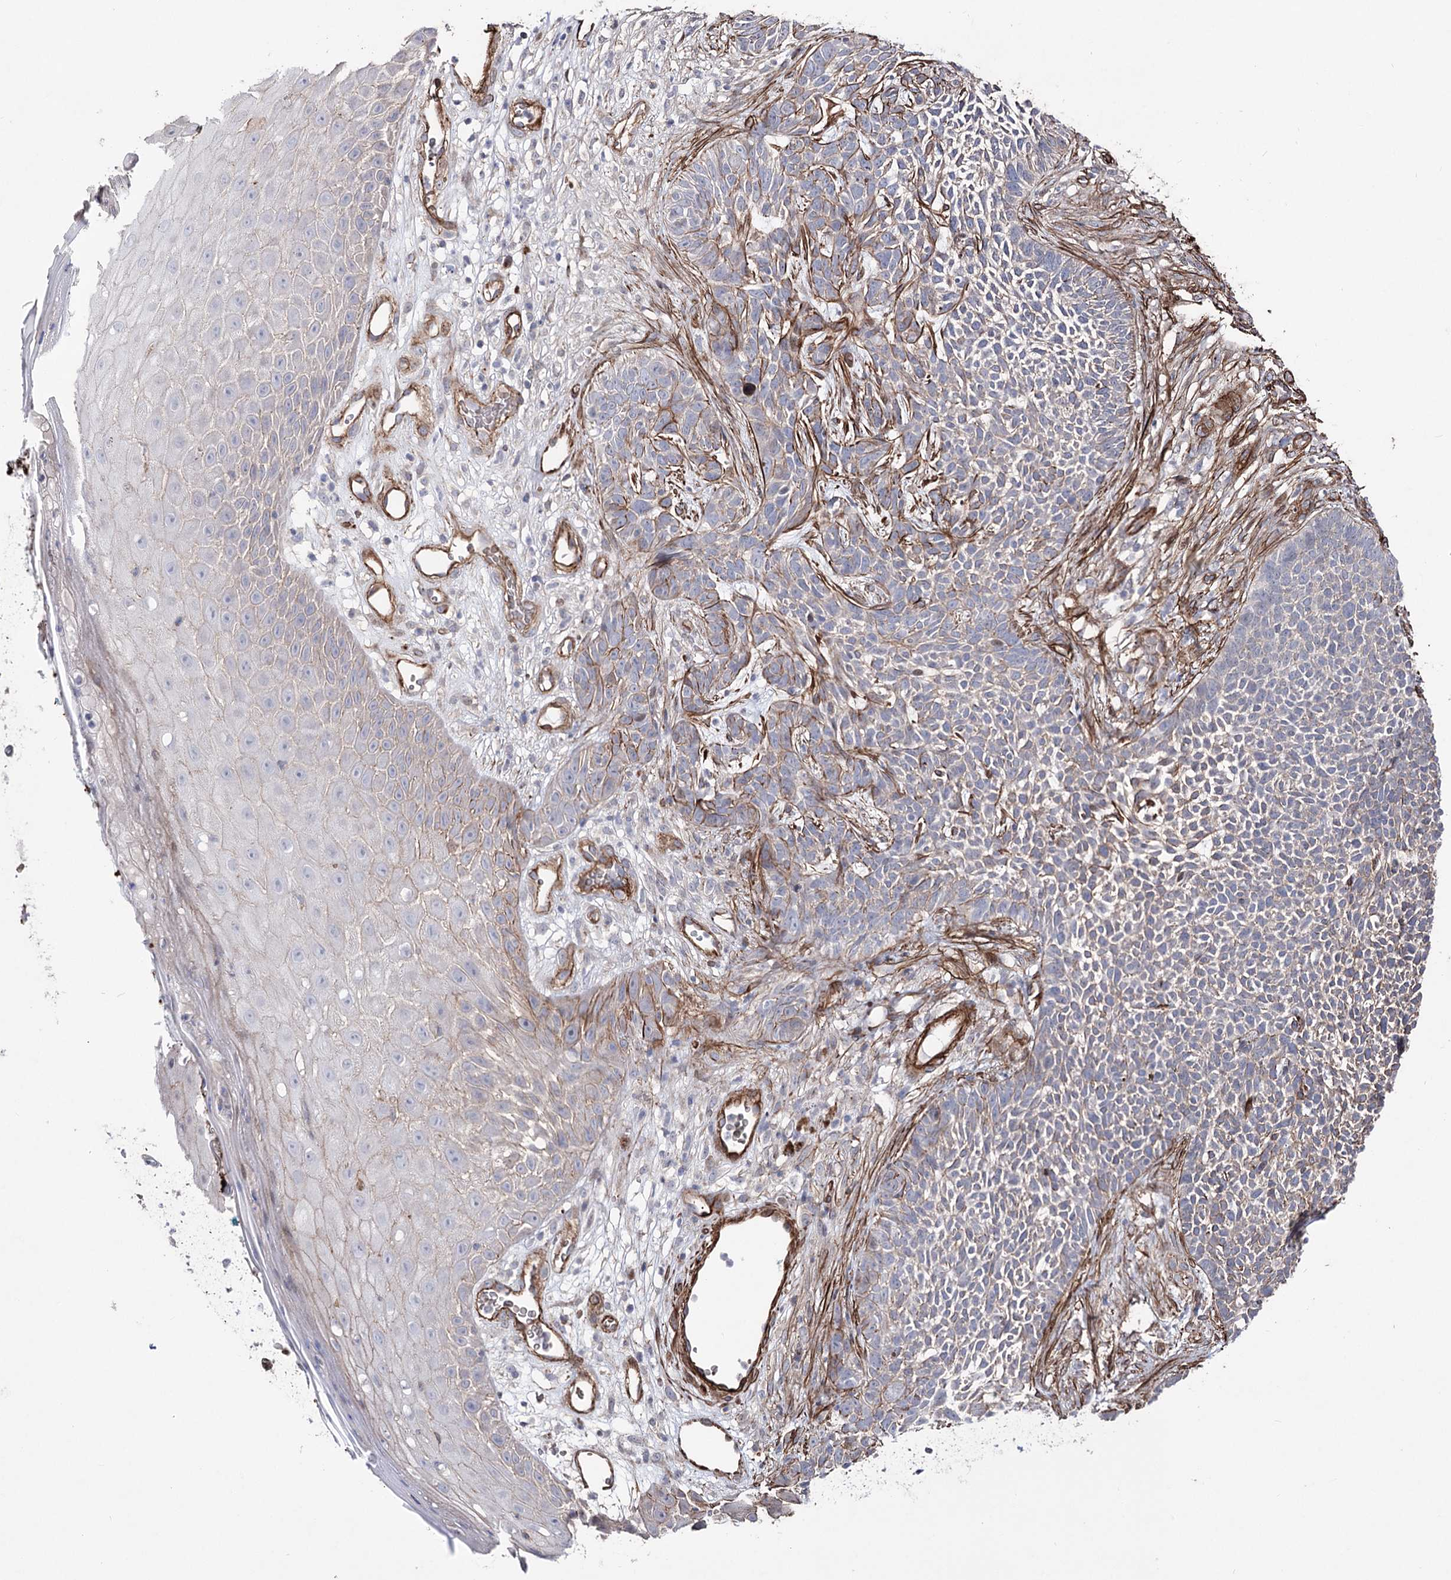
{"staining": {"intensity": "moderate", "quantity": "<25%", "location": "cytoplasmic/membranous"}, "tissue": "skin cancer", "cell_type": "Tumor cells", "image_type": "cancer", "snomed": [{"axis": "morphology", "description": "Basal cell carcinoma"}, {"axis": "topography", "description": "Skin"}], "caption": "Moderate cytoplasmic/membranous positivity for a protein is identified in about <25% of tumor cells of skin cancer (basal cell carcinoma) using immunohistochemistry.", "gene": "ARHGAP20", "patient": {"sex": "female", "age": 84}}